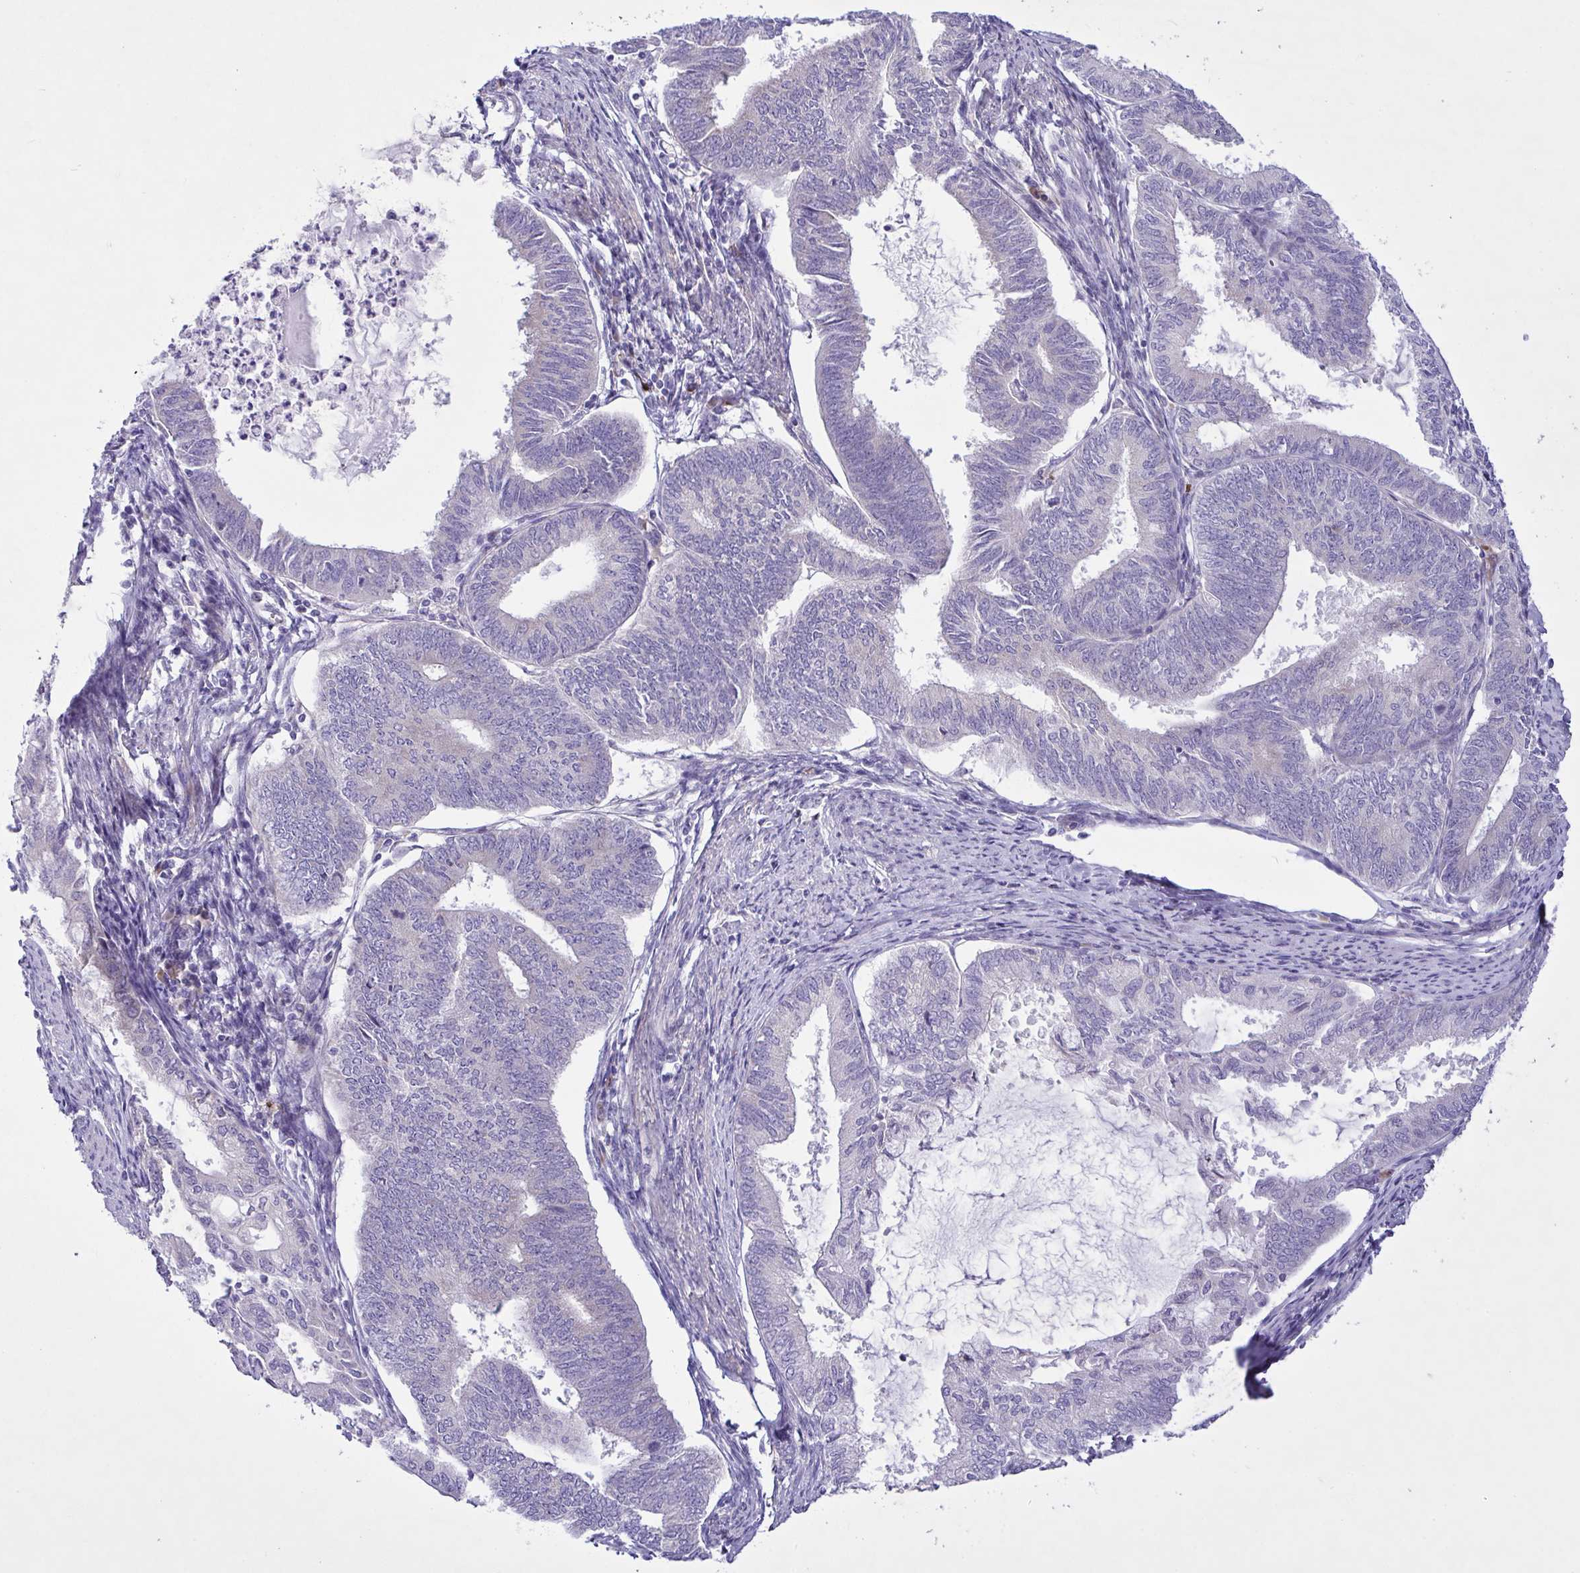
{"staining": {"intensity": "negative", "quantity": "none", "location": "none"}, "tissue": "endometrial cancer", "cell_type": "Tumor cells", "image_type": "cancer", "snomed": [{"axis": "morphology", "description": "Adenocarcinoma, NOS"}, {"axis": "topography", "description": "Endometrium"}], "caption": "The micrograph shows no staining of tumor cells in endometrial cancer.", "gene": "FAM86B1", "patient": {"sex": "female", "age": 86}}